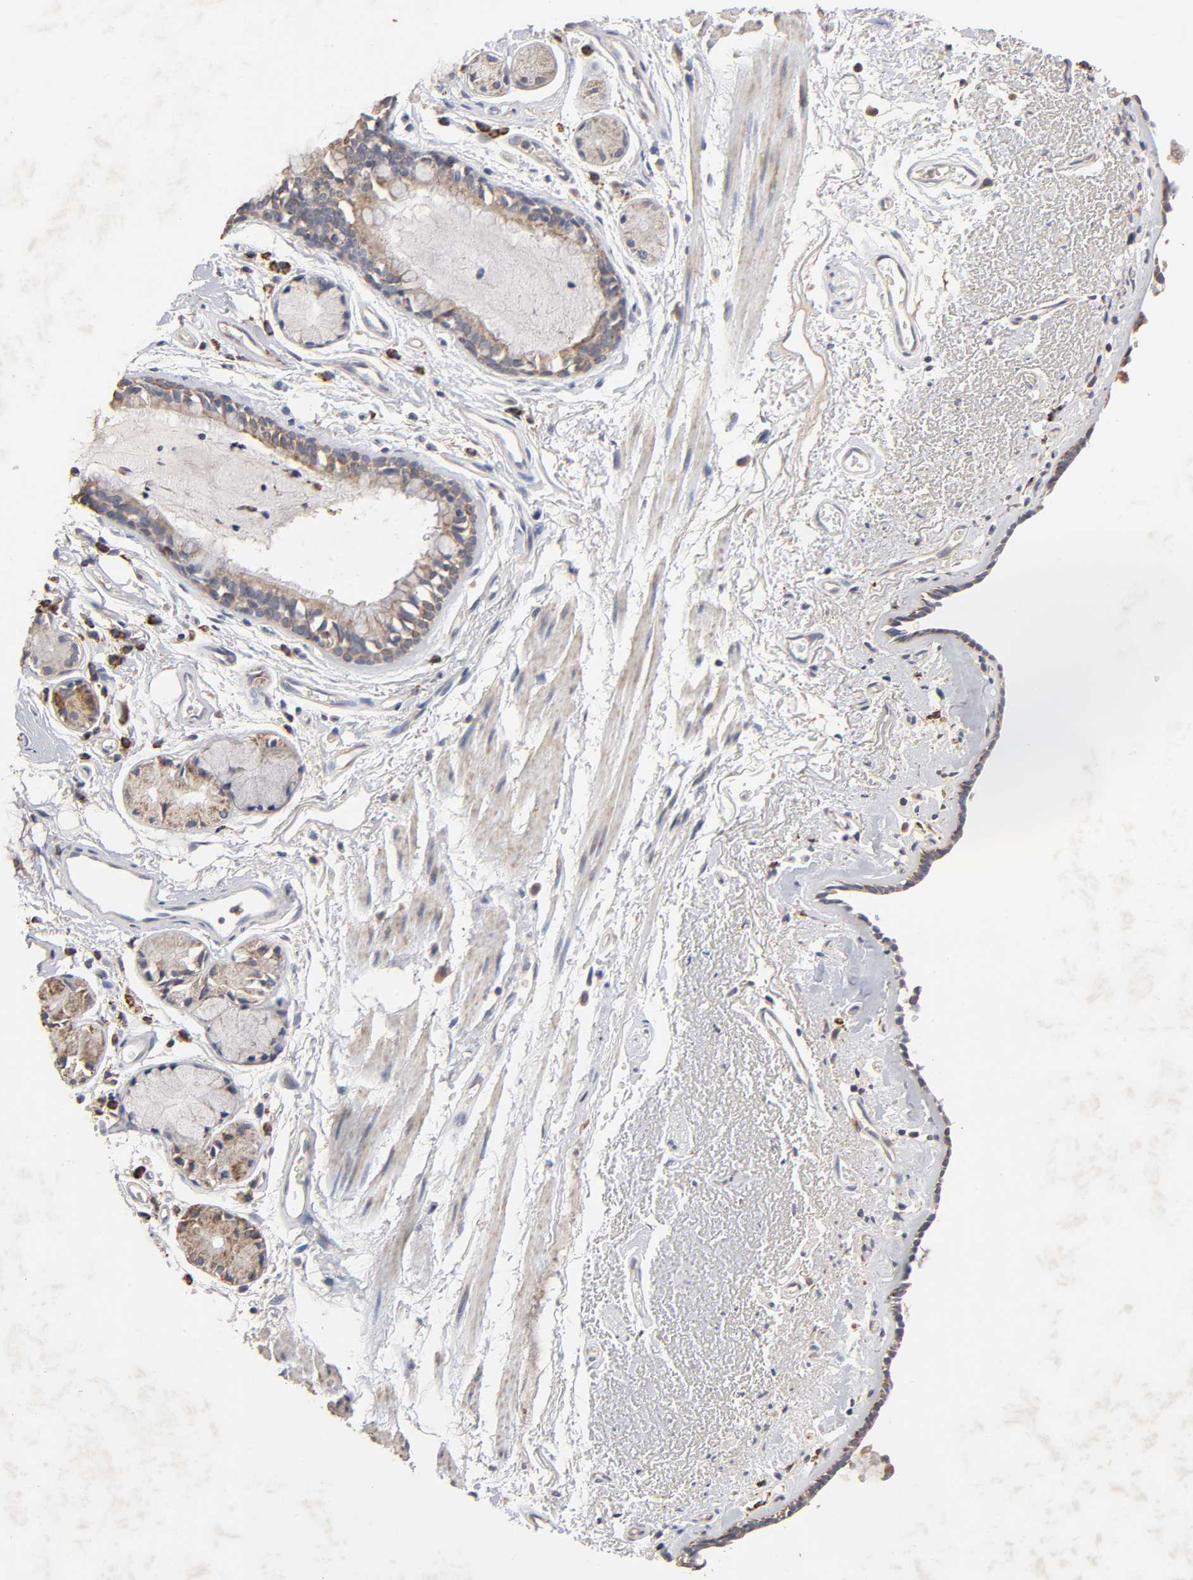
{"staining": {"intensity": "strong", "quantity": ">75%", "location": "cytoplasmic/membranous"}, "tissue": "bronchus", "cell_type": "Respiratory epithelial cells", "image_type": "normal", "snomed": [{"axis": "morphology", "description": "Normal tissue, NOS"}, {"axis": "morphology", "description": "Adenocarcinoma, NOS"}, {"axis": "topography", "description": "Bronchus"}, {"axis": "topography", "description": "Lung"}], "caption": "IHC (DAB (3,3'-diaminobenzidine)) staining of normal bronchus demonstrates strong cytoplasmic/membranous protein expression in approximately >75% of respiratory epithelial cells. The staining was performed using DAB (3,3'-diaminobenzidine) to visualize the protein expression in brown, while the nuclei were stained in blue with hematoxylin (Magnification: 20x).", "gene": "CYCS", "patient": {"sex": "male", "age": 71}}